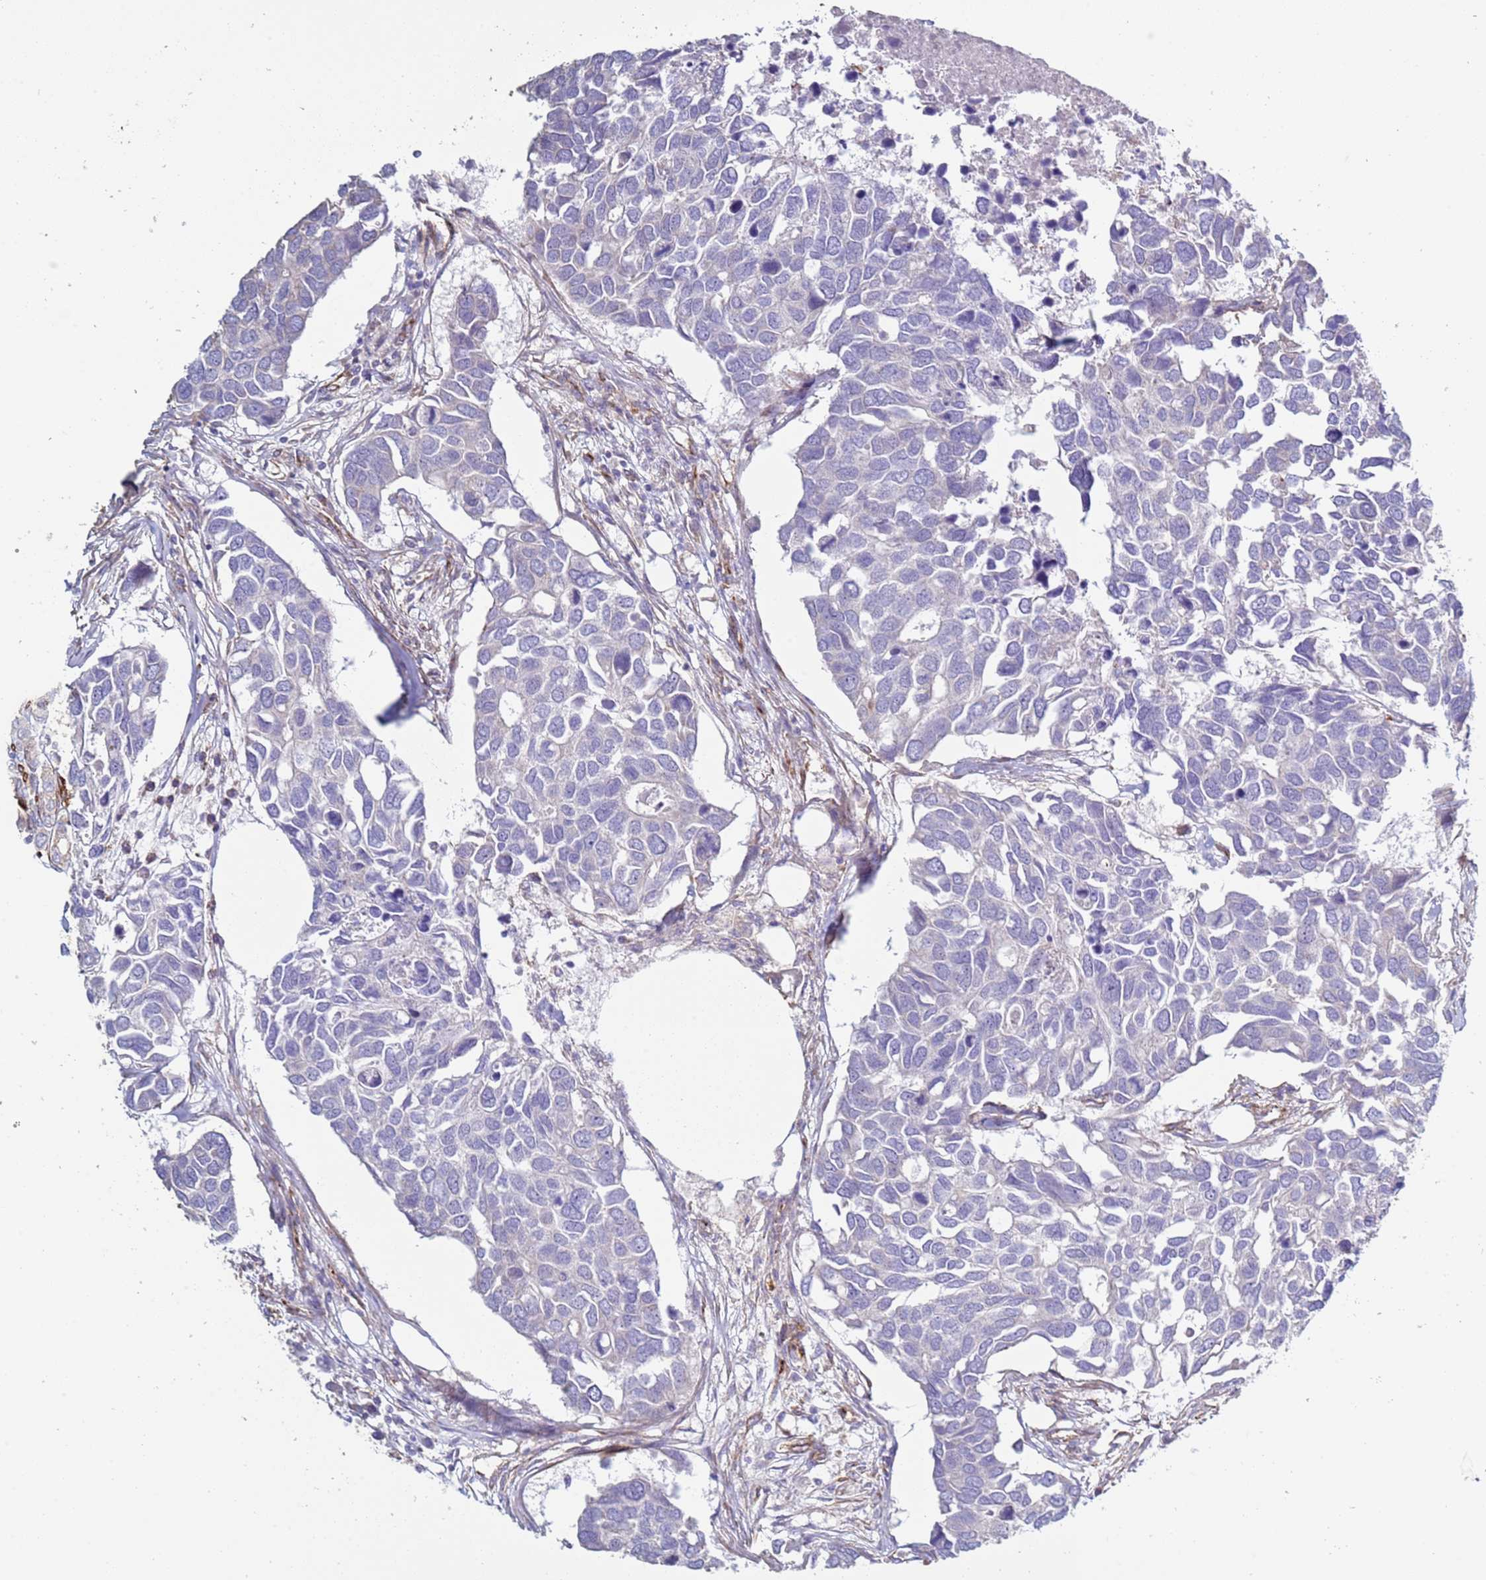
{"staining": {"intensity": "negative", "quantity": "none", "location": "none"}, "tissue": "breast cancer", "cell_type": "Tumor cells", "image_type": "cancer", "snomed": [{"axis": "morphology", "description": "Duct carcinoma"}, {"axis": "topography", "description": "Breast"}], "caption": "There is no significant staining in tumor cells of breast invasive ductal carcinoma.", "gene": "GASK1A", "patient": {"sex": "female", "age": 83}}